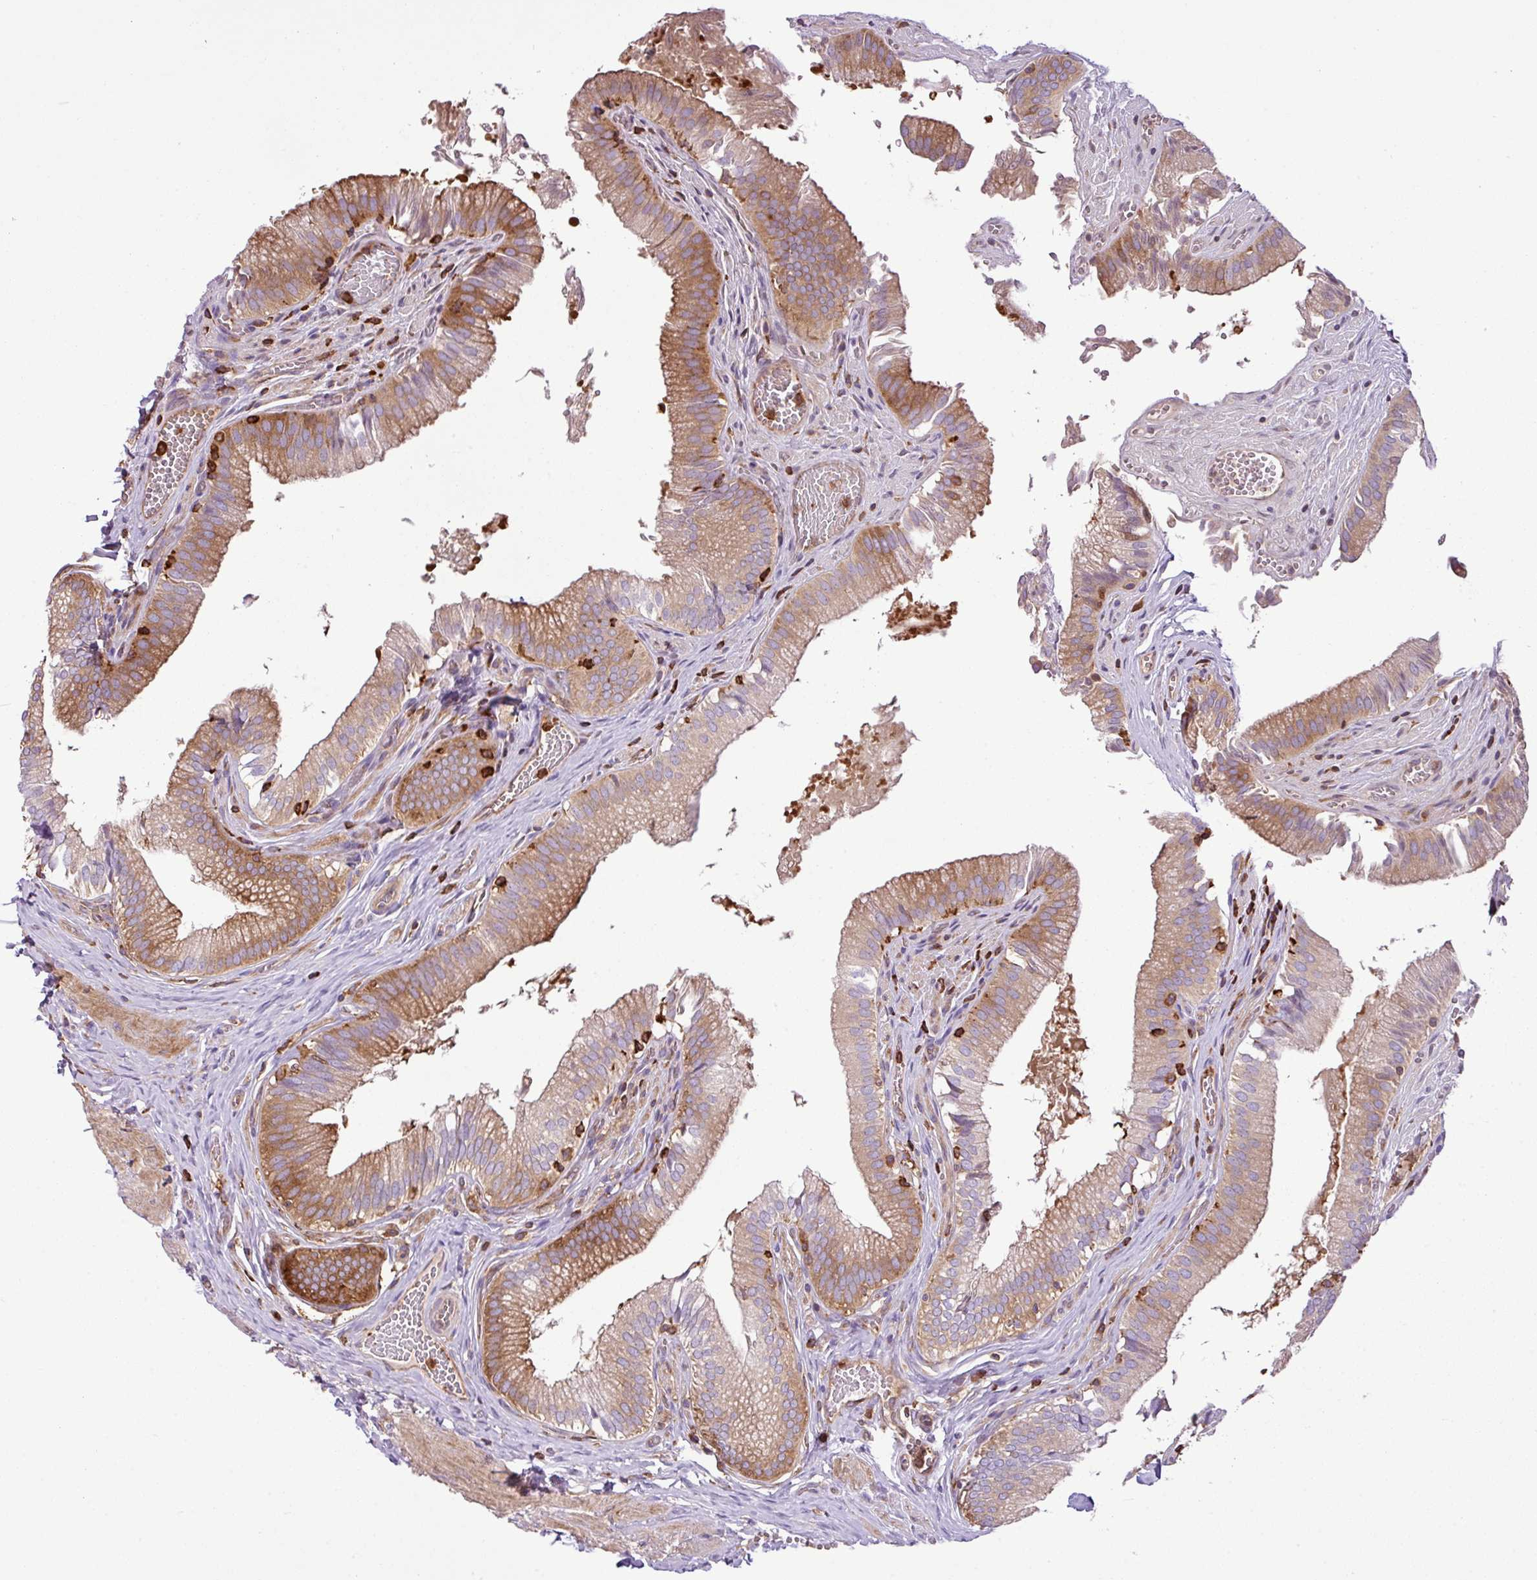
{"staining": {"intensity": "moderate", "quantity": ">75%", "location": "cytoplasmic/membranous"}, "tissue": "gallbladder", "cell_type": "Glandular cells", "image_type": "normal", "snomed": [{"axis": "morphology", "description": "Normal tissue, NOS"}, {"axis": "topography", "description": "Gallbladder"}, {"axis": "topography", "description": "Peripheral nerve tissue"}], "caption": "High-magnification brightfield microscopy of normal gallbladder stained with DAB (3,3'-diaminobenzidine) (brown) and counterstained with hematoxylin (blue). glandular cells exhibit moderate cytoplasmic/membranous positivity is appreciated in approximately>75% of cells. The staining was performed using DAB (3,3'-diaminobenzidine) to visualize the protein expression in brown, while the nuclei were stained in blue with hematoxylin (Magnification: 20x).", "gene": "PGAP6", "patient": {"sex": "male", "age": 17}}